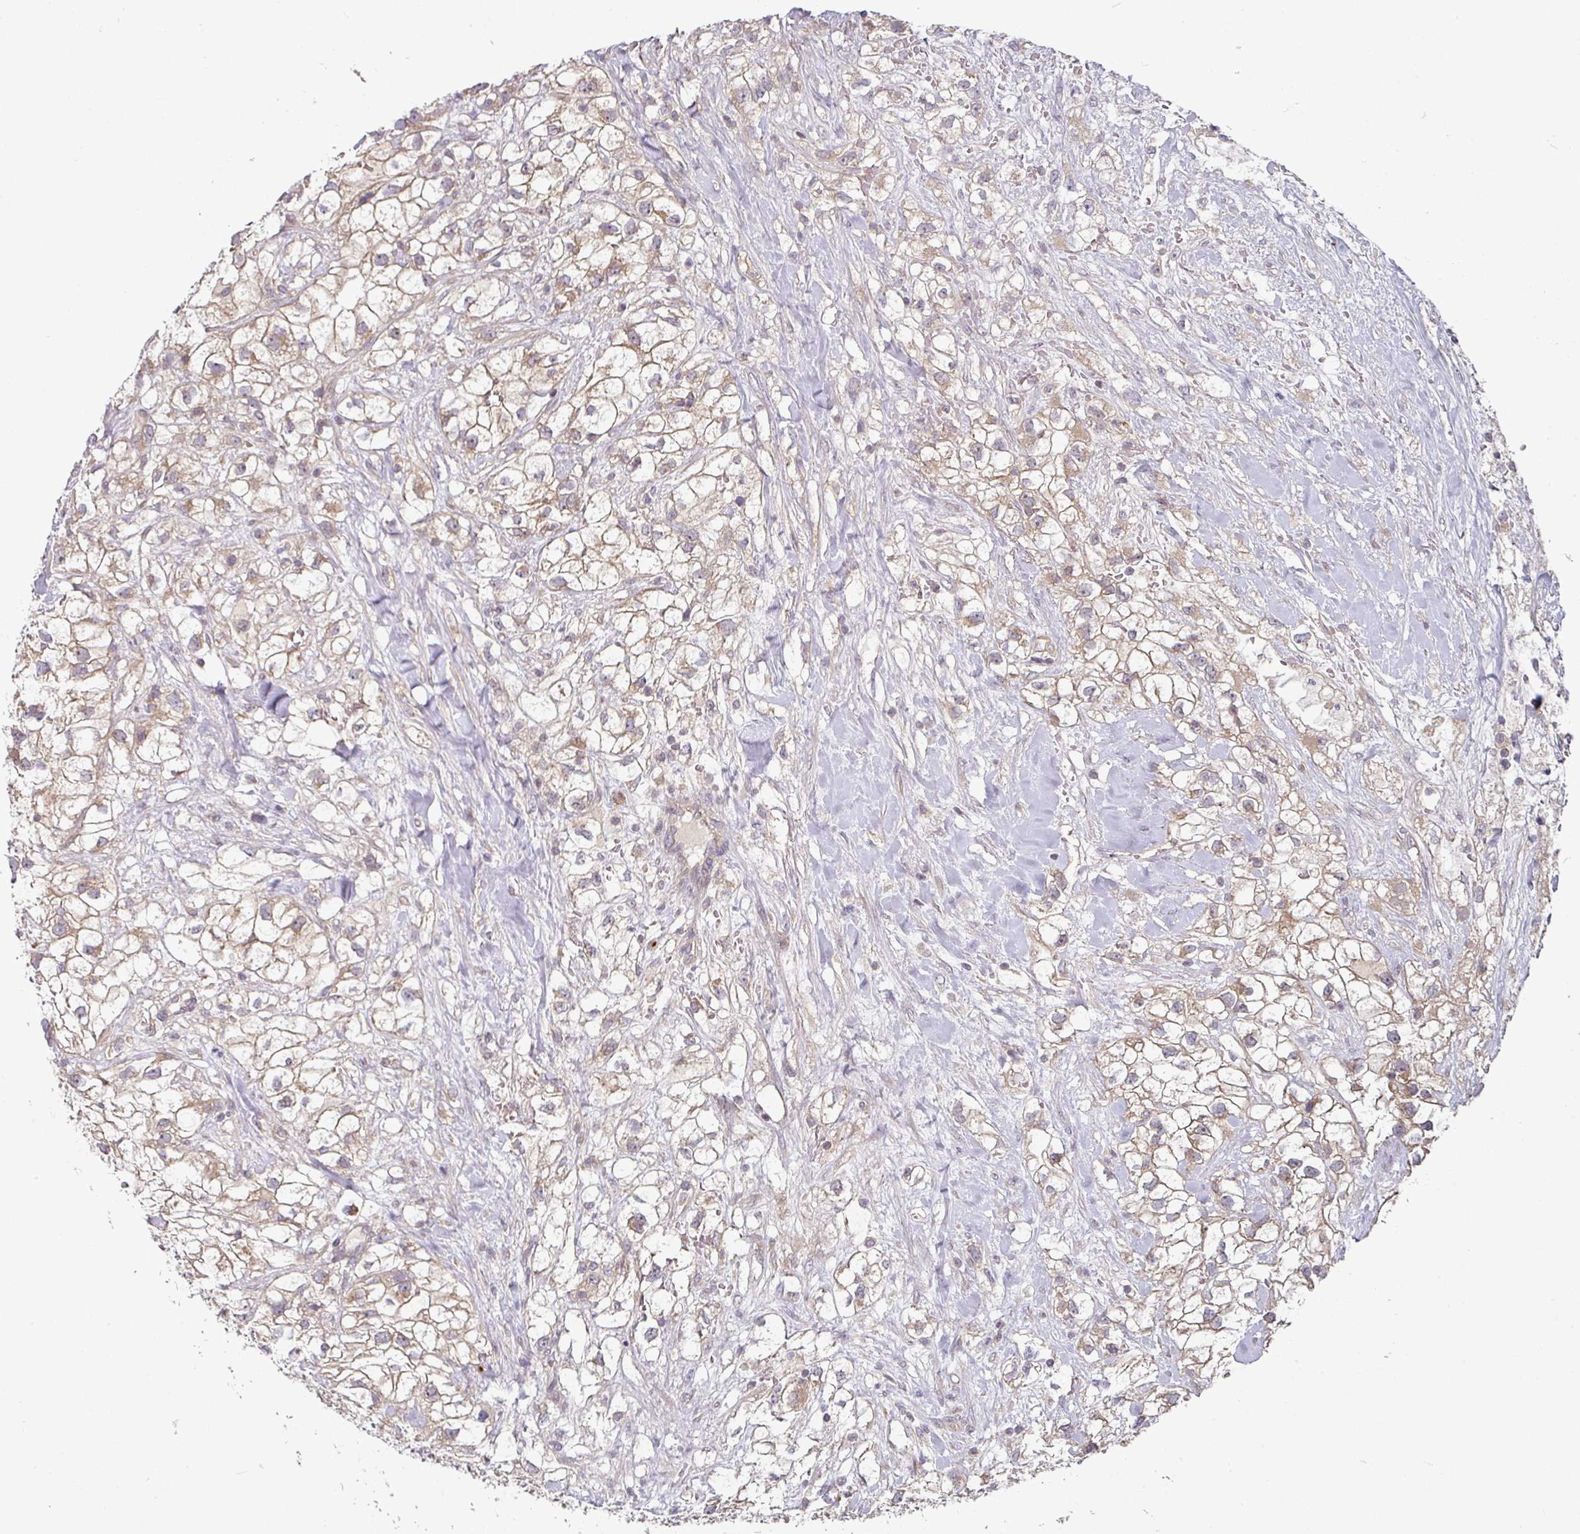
{"staining": {"intensity": "weak", "quantity": "25%-75%", "location": "cytoplasmic/membranous"}, "tissue": "renal cancer", "cell_type": "Tumor cells", "image_type": "cancer", "snomed": [{"axis": "morphology", "description": "Adenocarcinoma, NOS"}, {"axis": "topography", "description": "Kidney"}], "caption": "Immunohistochemistry (IHC) of renal cancer demonstrates low levels of weak cytoplasmic/membranous staining in approximately 25%-75% of tumor cells.", "gene": "MAP2K2", "patient": {"sex": "male", "age": 59}}